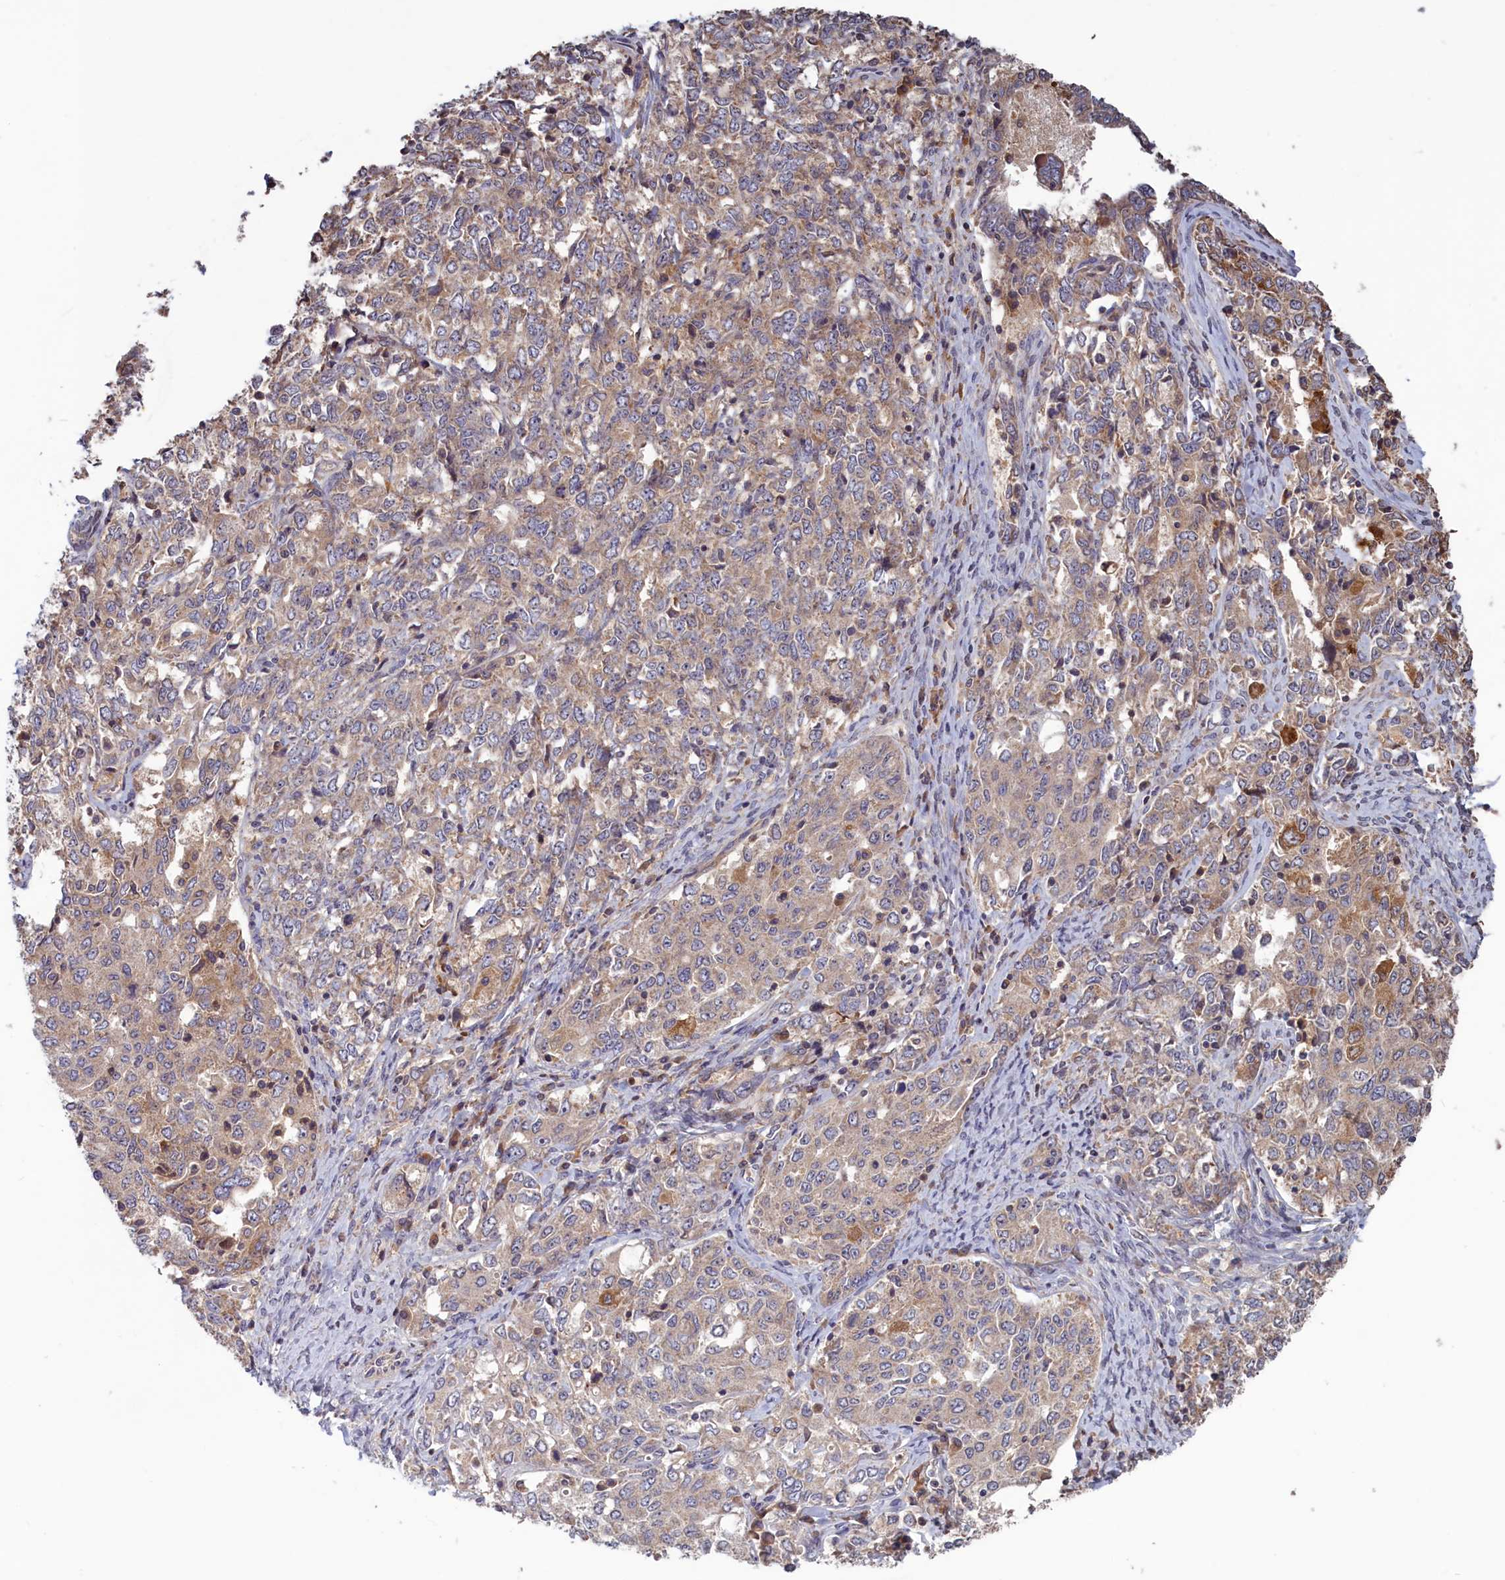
{"staining": {"intensity": "weak", "quantity": "<25%", "location": "cytoplasmic/membranous"}, "tissue": "ovarian cancer", "cell_type": "Tumor cells", "image_type": "cancer", "snomed": [{"axis": "morphology", "description": "Carcinoma, endometroid"}, {"axis": "topography", "description": "Ovary"}], "caption": "Ovarian cancer was stained to show a protein in brown. There is no significant positivity in tumor cells. (Stains: DAB immunohistochemistry (IHC) with hematoxylin counter stain, Microscopy: brightfield microscopy at high magnification).", "gene": "CACTIN", "patient": {"sex": "female", "age": 62}}